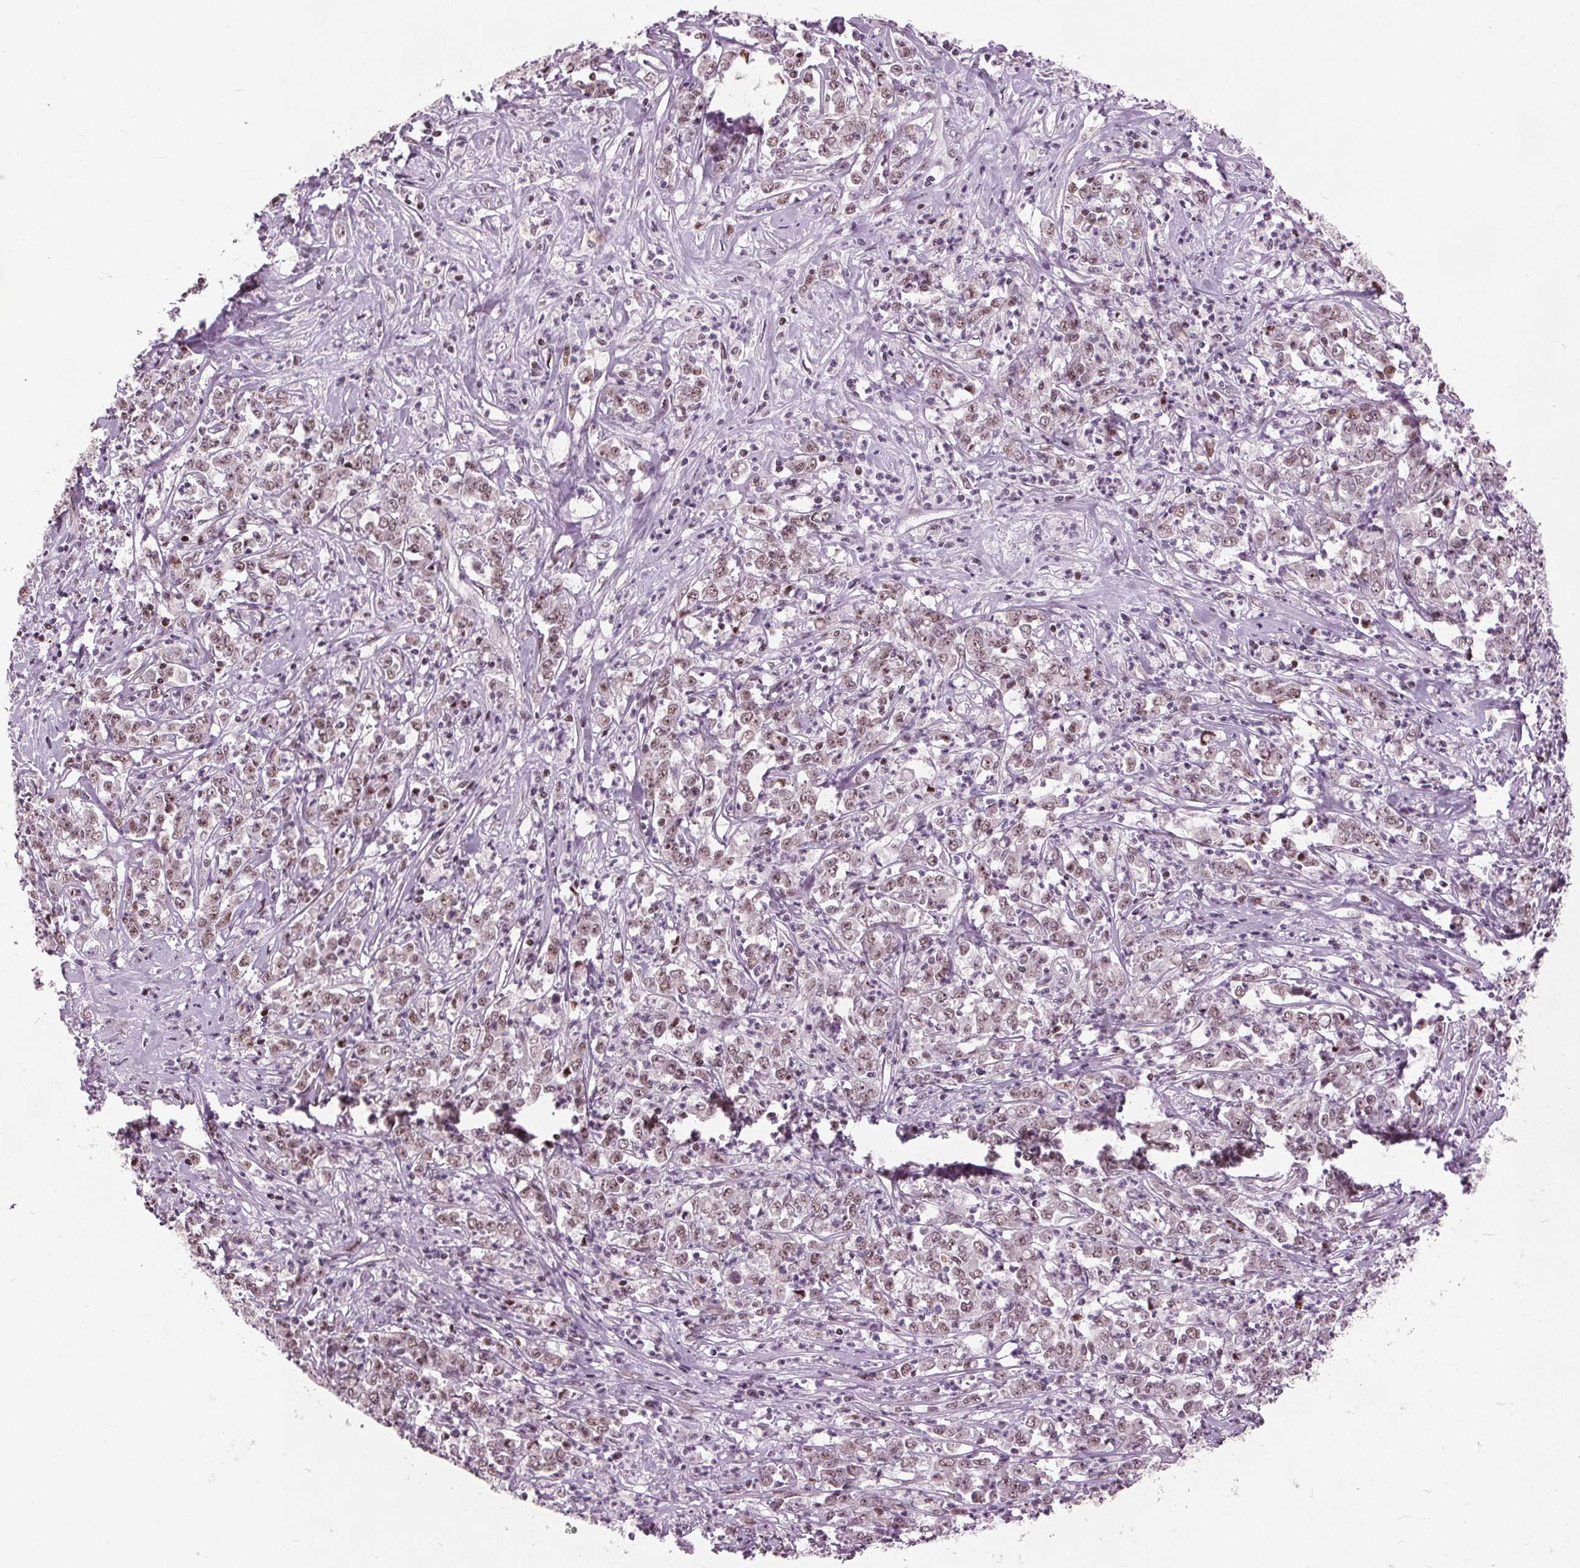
{"staining": {"intensity": "moderate", "quantity": ">75%", "location": "nuclear"}, "tissue": "stomach cancer", "cell_type": "Tumor cells", "image_type": "cancer", "snomed": [{"axis": "morphology", "description": "Adenocarcinoma, NOS"}, {"axis": "topography", "description": "Stomach, lower"}], "caption": "A micrograph showing moderate nuclear expression in about >75% of tumor cells in stomach cancer, as visualized by brown immunohistochemical staining.", "gene": "TTC34", "patient": {"sex": "female", "age": 71}}